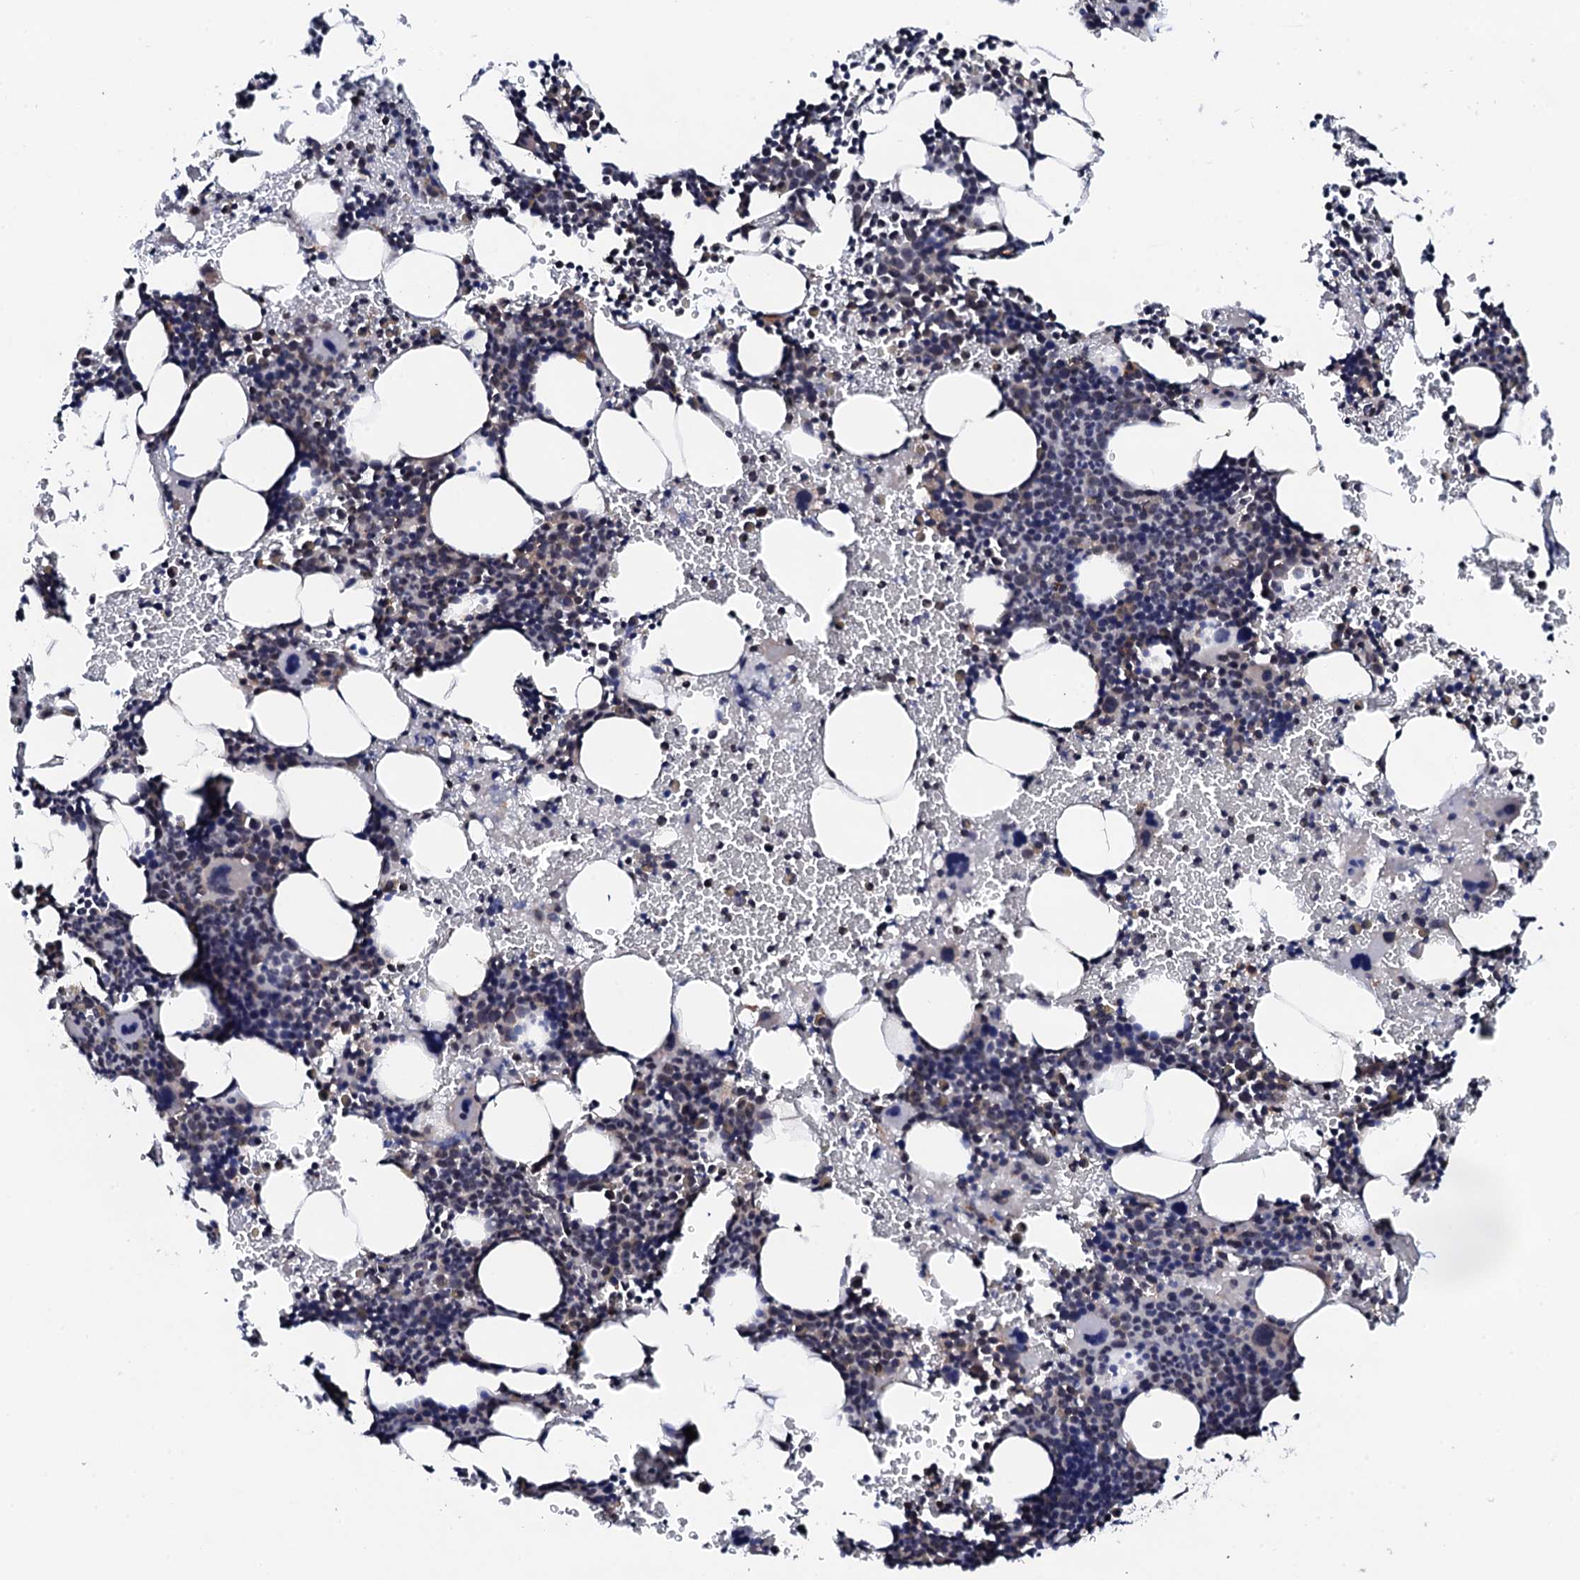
{"staining": {"intensity": "weak", "quantity": "<25%", "location": "nuclear"}, "tissue": "bone marrow", "cell_type": "Hematopoietic cells", "image_type": "normal", "snomed": [{"axis": "morphology", "description": "Normal tissue, NOS"}, {"axis": "topography", "description": "Bone marrow"}], "caption": "Image shows no significant protein expression in hematopoietic cells of normal bone marrow. (DAB (3,3'-diaminobenzidine) immunohistochemistry with hematoxylin counter stain).", "gene": "EDC3", "patient": {"sex": "male", "age": 41}}